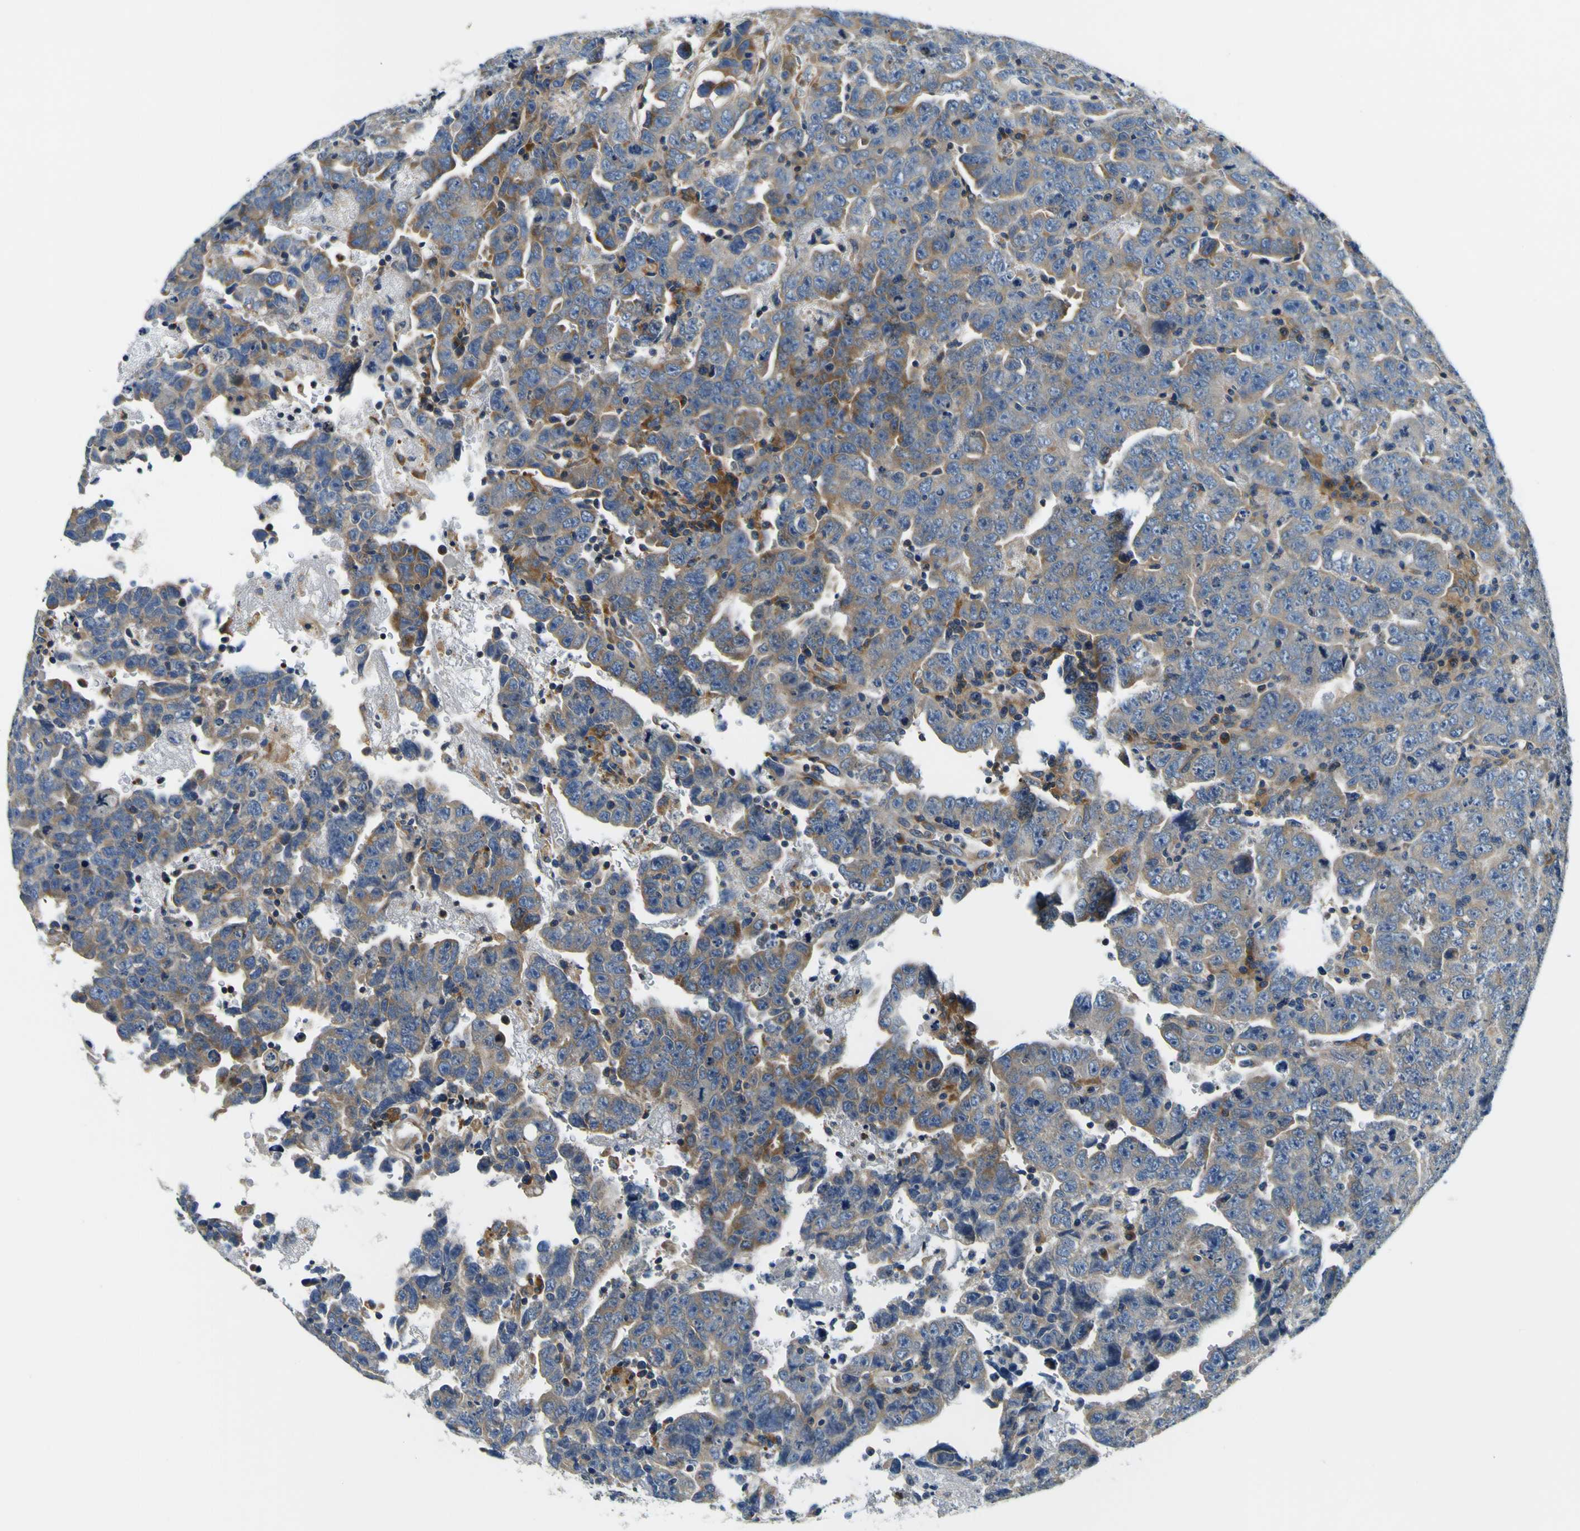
{"staining": {"intensity": "moderate", "quantity": "25%-75%", "location": "cytoplasmic/membranous"}, "tissue": "testis cancer", "cell_type": "Tumor cells", "image_type": "cancer", "snomed": [{"axis": "morphology", "description": "Carcinoma, Embryonal, NOS"}, {"axis": "topography", "description": "Testis"}], "caption": "A photomicrograph of human testis cancer stained for a protein displays moderate cytoplasmic/membranous brown staining in tumor cells. (Stains: DAB (3,3'-diaminobenzidine) in brown, nuclei in blue, Microscopy: brightfield microscopy at high magnification).", "gene": "CLSTN1", "patient": {"sex": "male", "age": 28}}